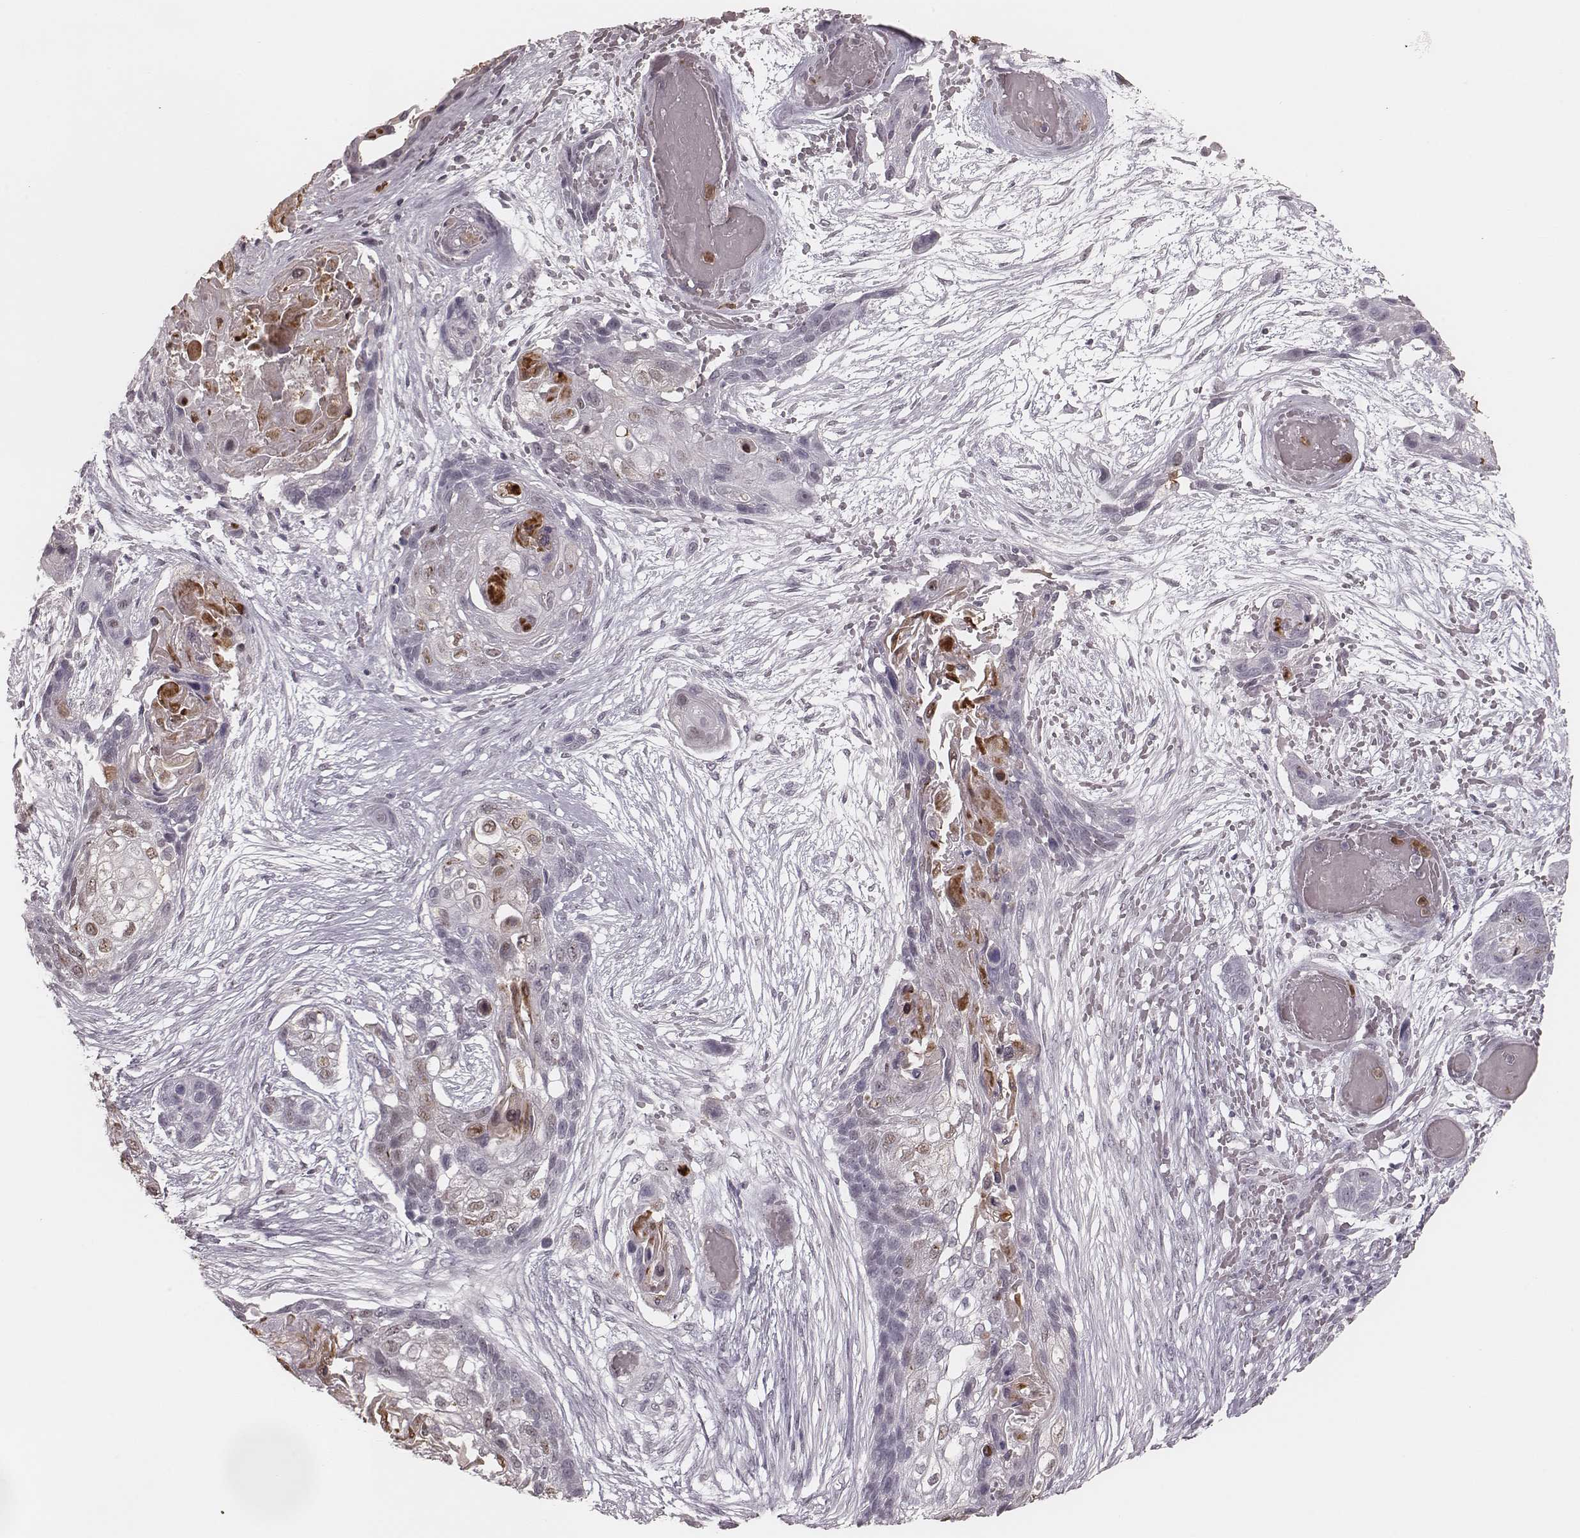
{"staining": {"intensity": "negative", "quantity": "none", "location": "none"}, "tissue": "lung cancer", "cell_type": "Tumor cells", "image_type": "cancer", "snomed": [{"axis": "morphology", "description": "Squamous cell carcinoma, NOS"}, {"axis": "topography", "description": "Lung"}], "caption": "Tumor cells are negative for brown protein staining in lung cancer (squamous cell carcinoma).", "gene": "KITLG", "patient": {"sex": "male", "age": 69}}